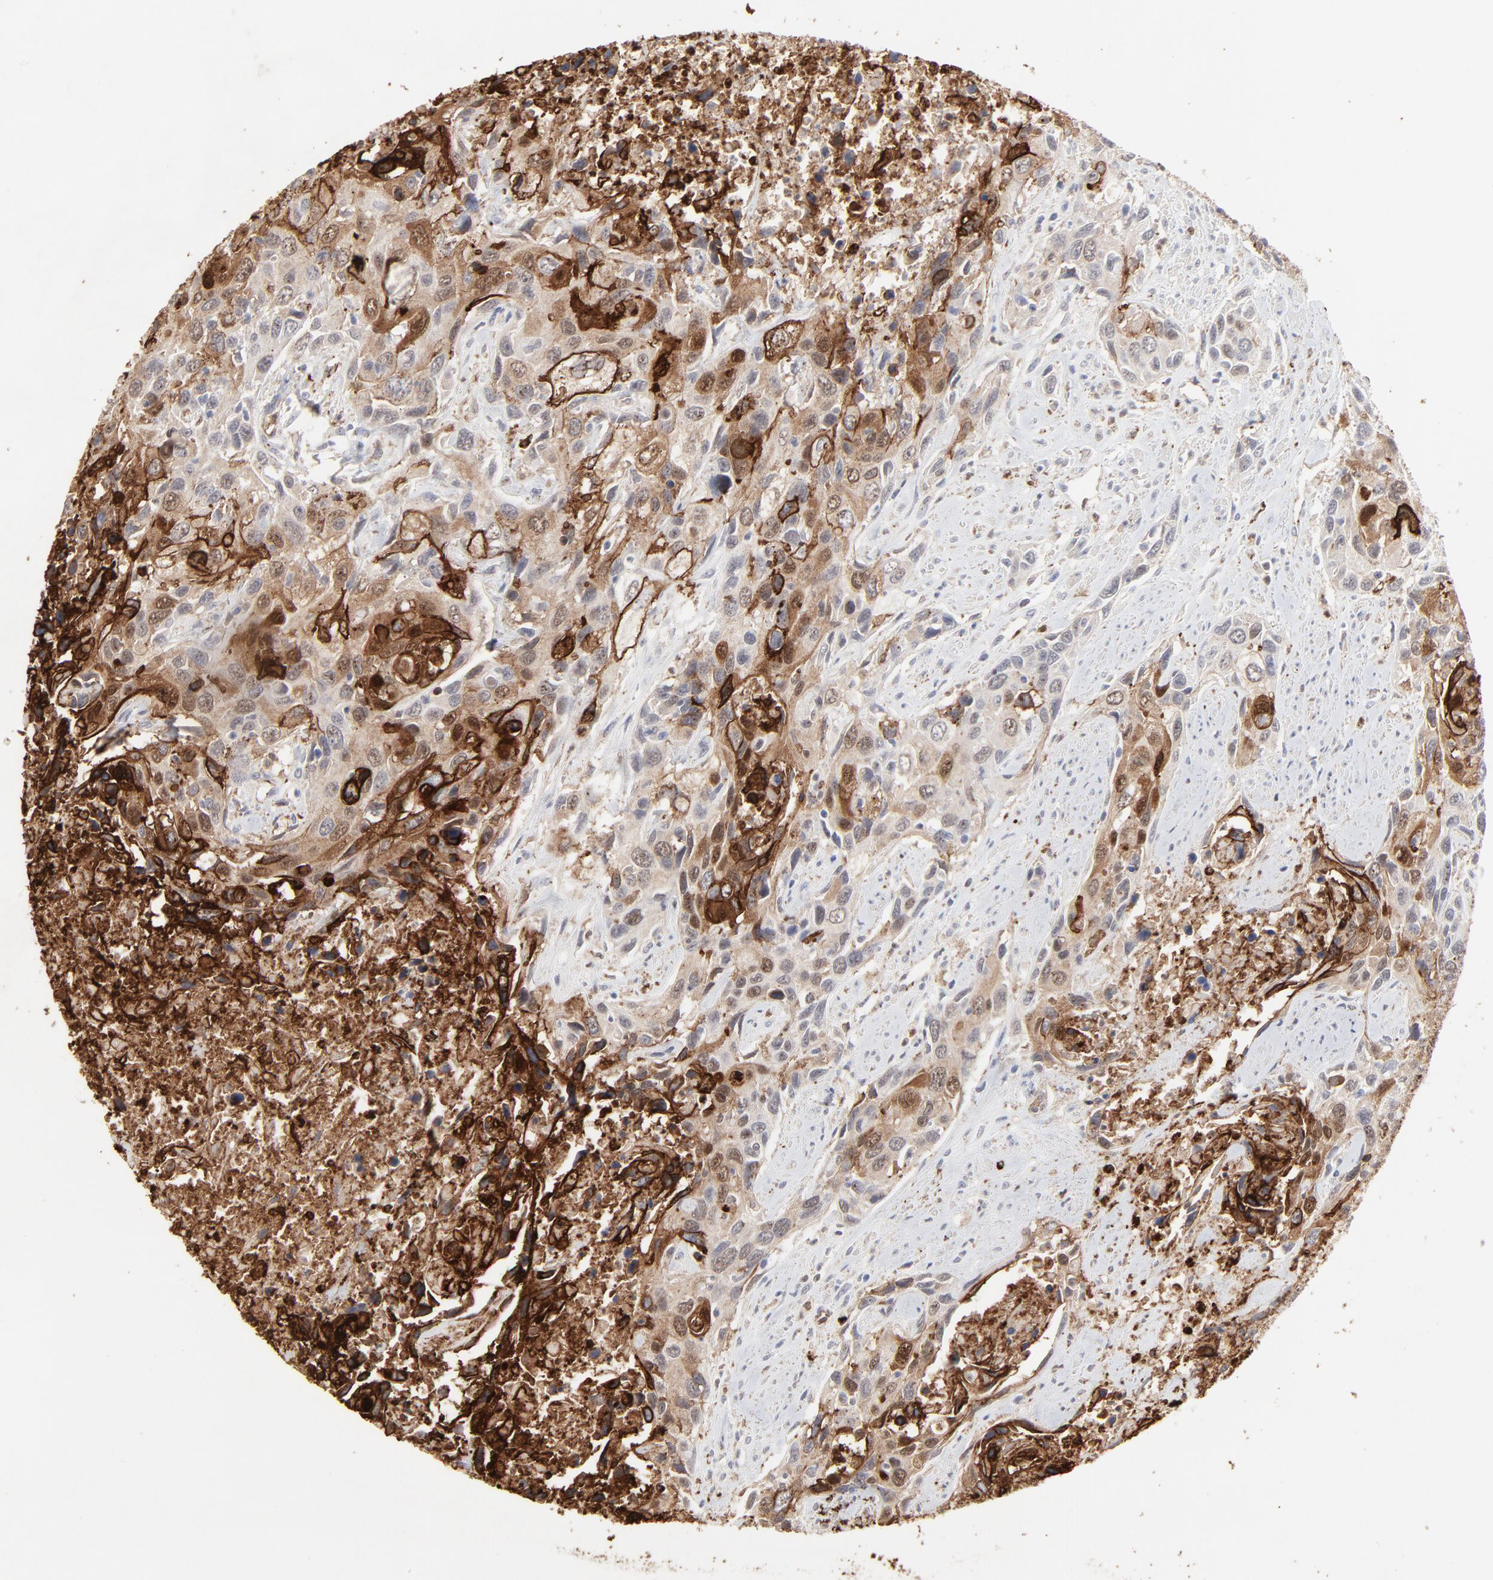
{"staining": {"intensity": "strong", "quantity": "25%-75%", "location": "cytoplasmic/membranous"}, "tissue": "urothelial cancer", "cell_type": "Tumor cells", "image_type": "cancer", "snomed": [{"axis": "morphology", "description": "Urothelial carcinoma, High grade"}, {"axis": "topography", "description": "Urinary bladder"}], "caption": "Immunohistochemical staining of human high-grade urothelial carcinoma displays high levels of strong cytoplasmic/membranous protein staining in approximately 25%-75% of tumor cells.", "gene": "SLC6A14", "patient": {"sex": "male", "age": 71}}